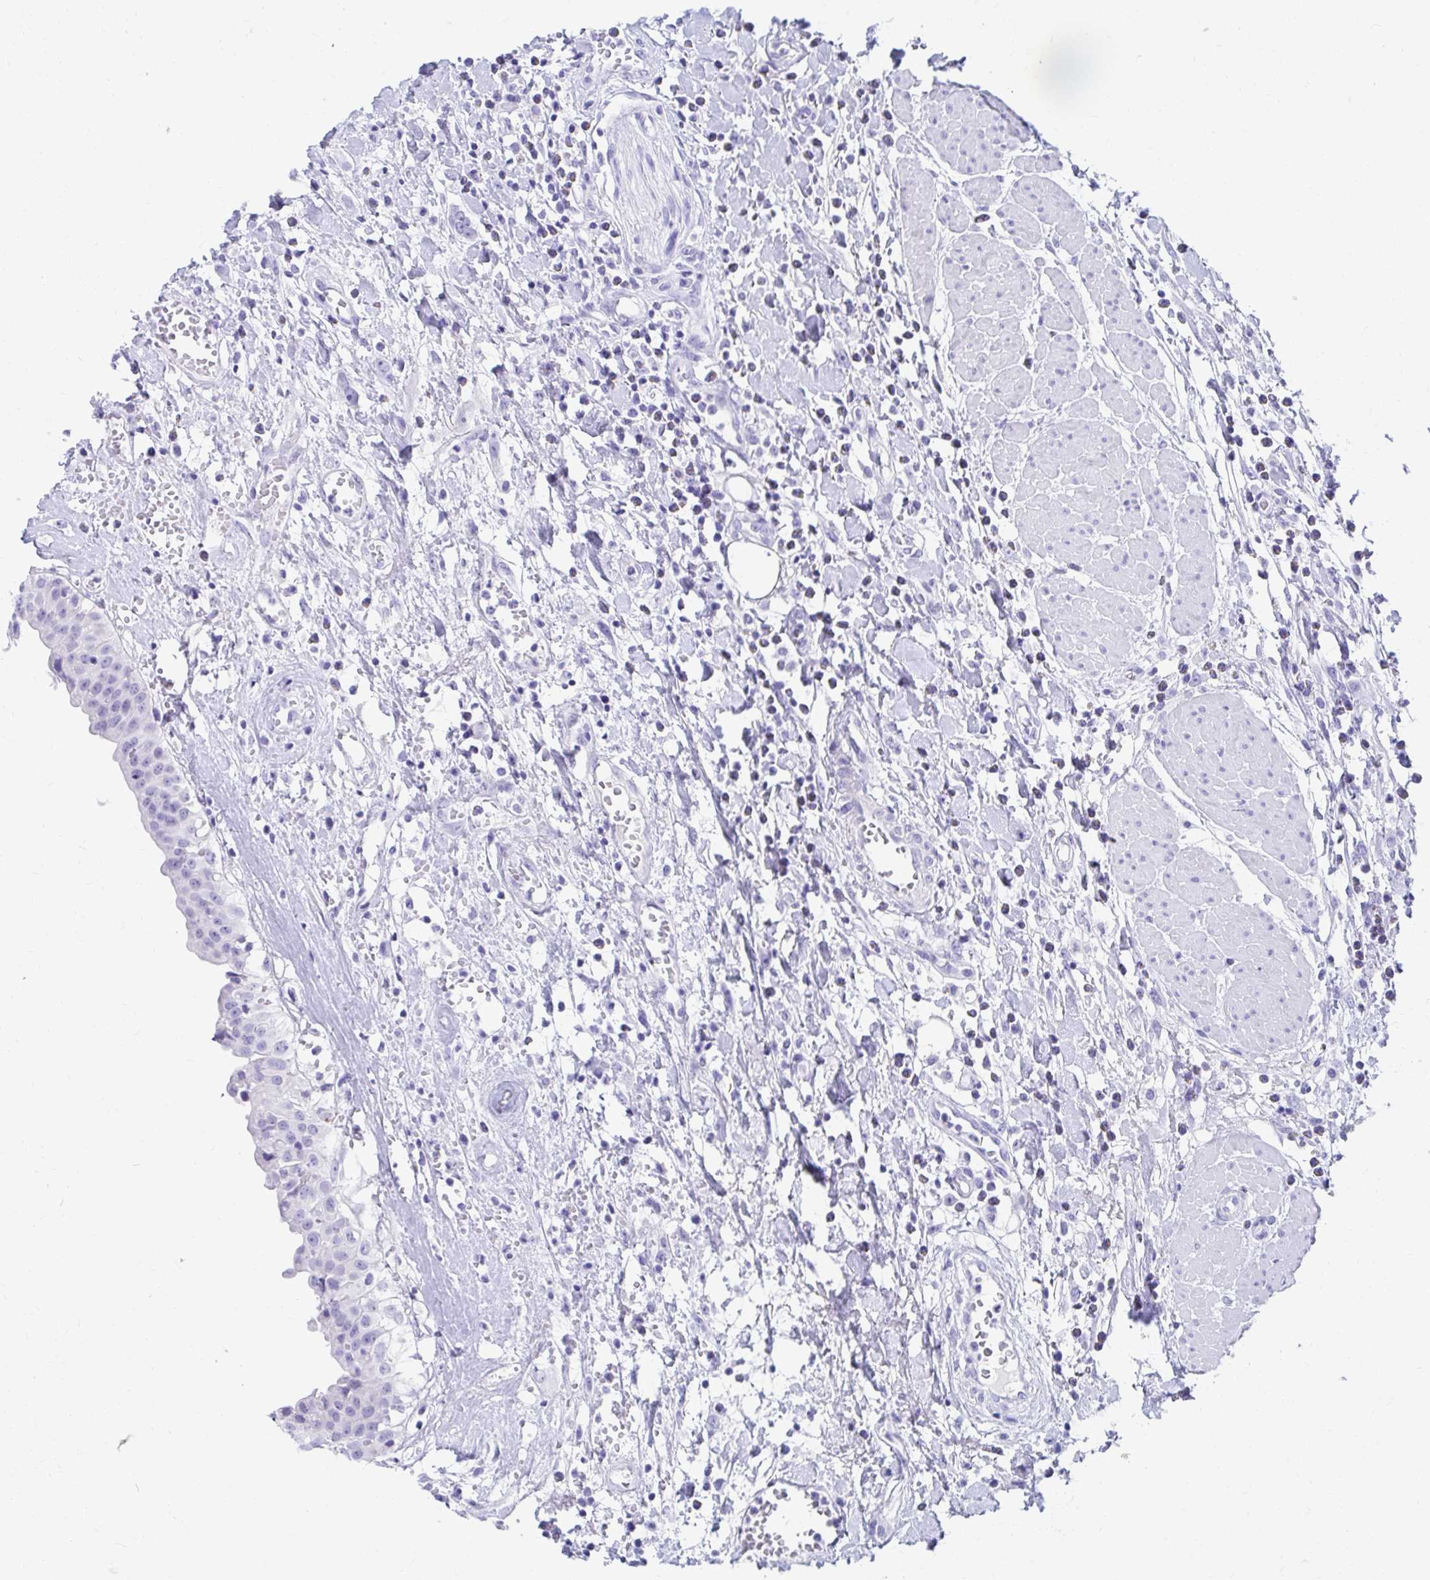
{"staining": {"intensity": "negative", "quantity": "none", "location": "none"}, "tissue": "urinary bladder", "cell_type": "Urothelial cells", "image_type": "normal", "snomed": [{"axis": "morphology", "description": "Normal tissue, NOS"}, {"axis": "topography", "description": "Urinary bladder"}], "caption": "The photomicrograph exhibits no staining of urothelial cells in benign urinary bladder.", "gene": "DPEP3", "patient": {"sex": "male", "age": 64}}